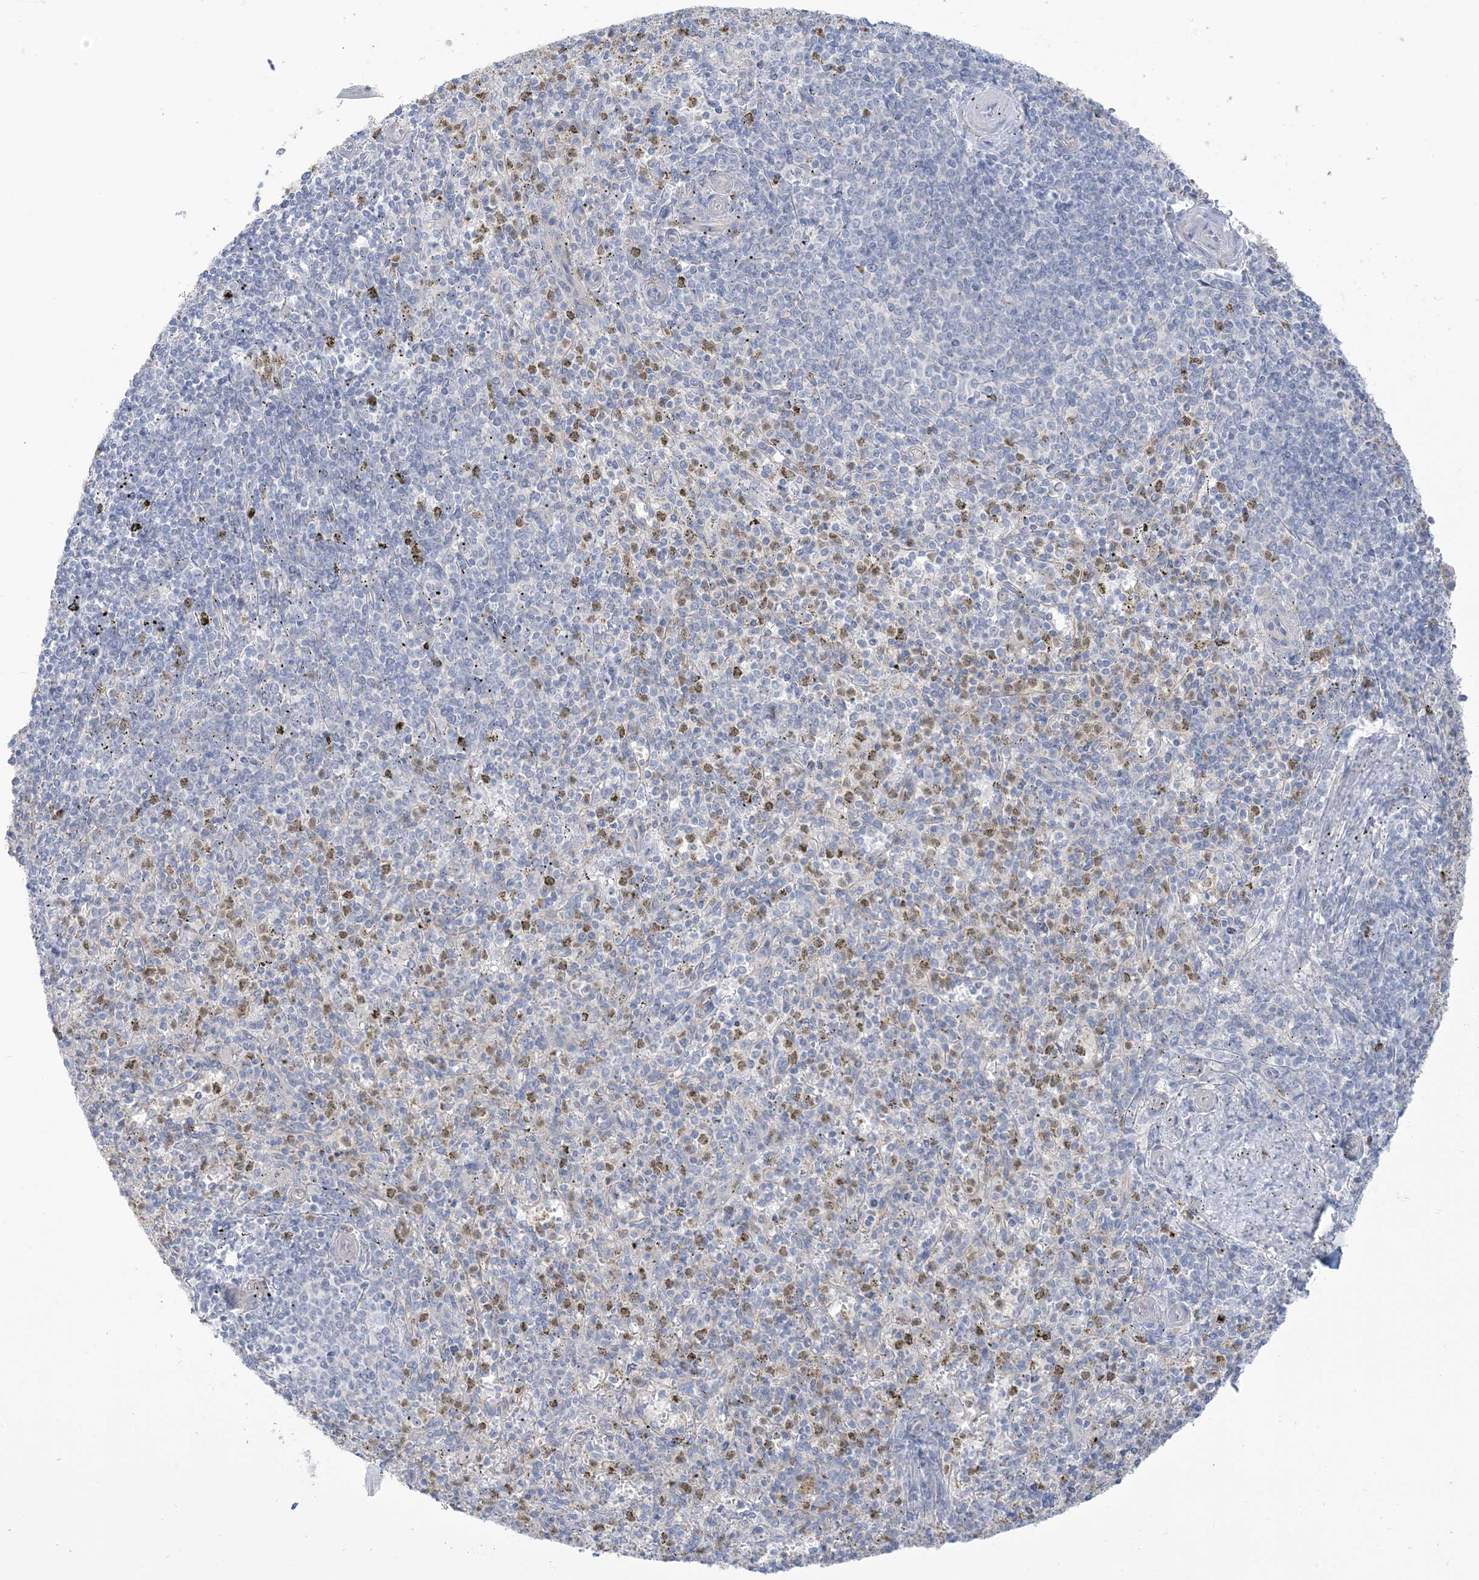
{"staining": {"intensity": "weak", "quantity": "<25%", "location": "cytoplasmic/membranous"}, "tissue": "spleen", "cell_type": "Cells in red pulp", "image_type": "normal", "snomed": [{"axis": "morphology", "description": "Normal tissue, NOS"}, {"axis": "topography", "description": "Spleen"}], "caption": "This is an immunohistochemistry (IHC) image of benign spleen. There is no expression in cells in red pulp.", "gene": "MTHFD2L", "patient": {"sex": "male", "age": 72}}